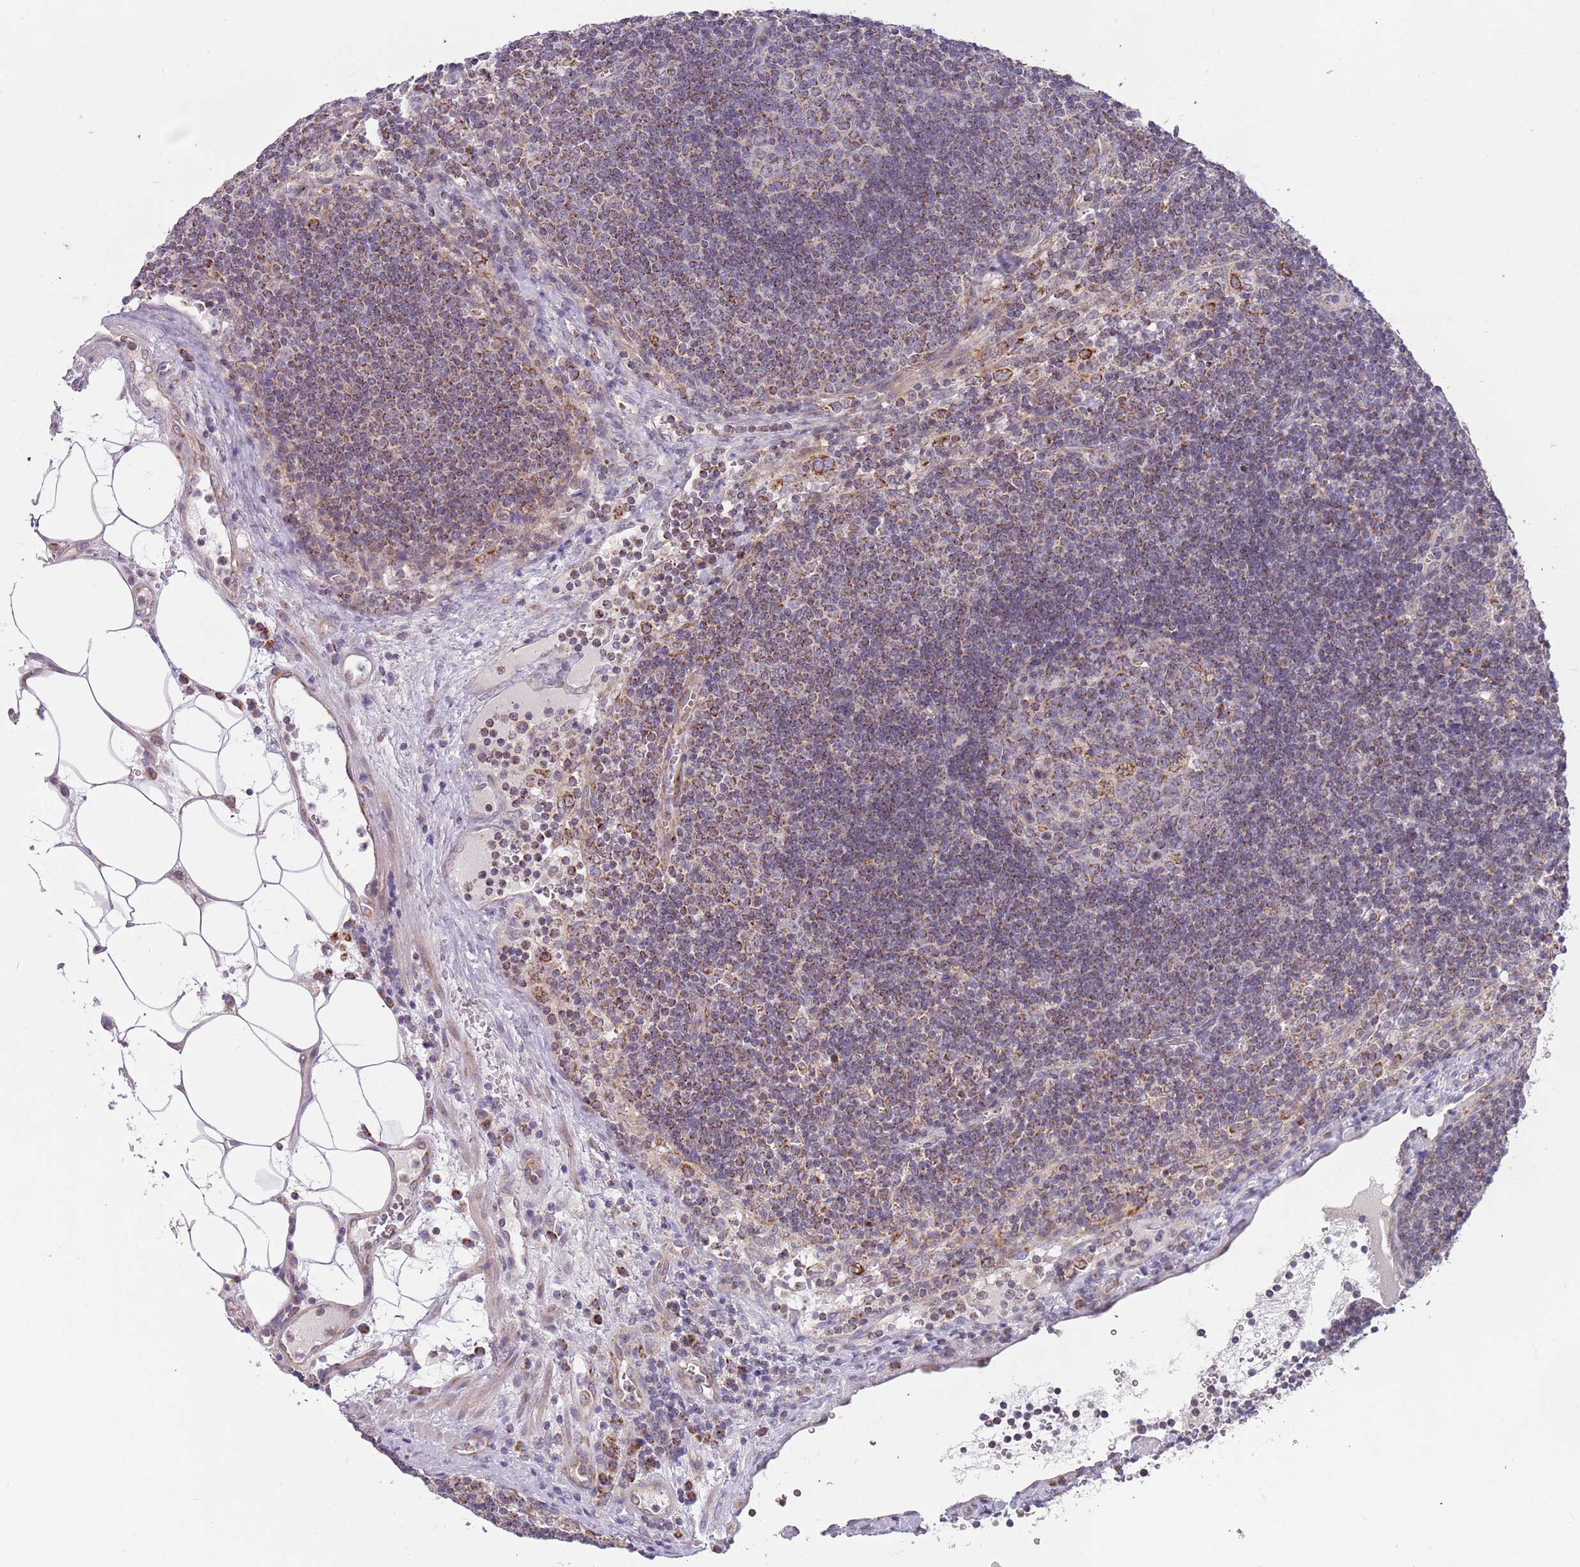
{"staining": {"intensity": "moderate", "quantity": "<25%", "location": "cytoplasmic/membranous"}, "tissue": "lymph node", "cell_type": "Germinal center cells", "image_type": "normal", "snomed": [{"axis": "morphology", "description": "Normal tissue, NOS"}, {"axis": "topography", "description": "Lymph node"}], "caption": "Immunohistochemistry micrograph of benign lymph node stained for a protein (brown), which shows low levels of moderate cytoplasmic/membranous positivity in about <25% of germinal center cells.", "gene": "LHX6", "patient": {"sex": "male", "age": 58}}